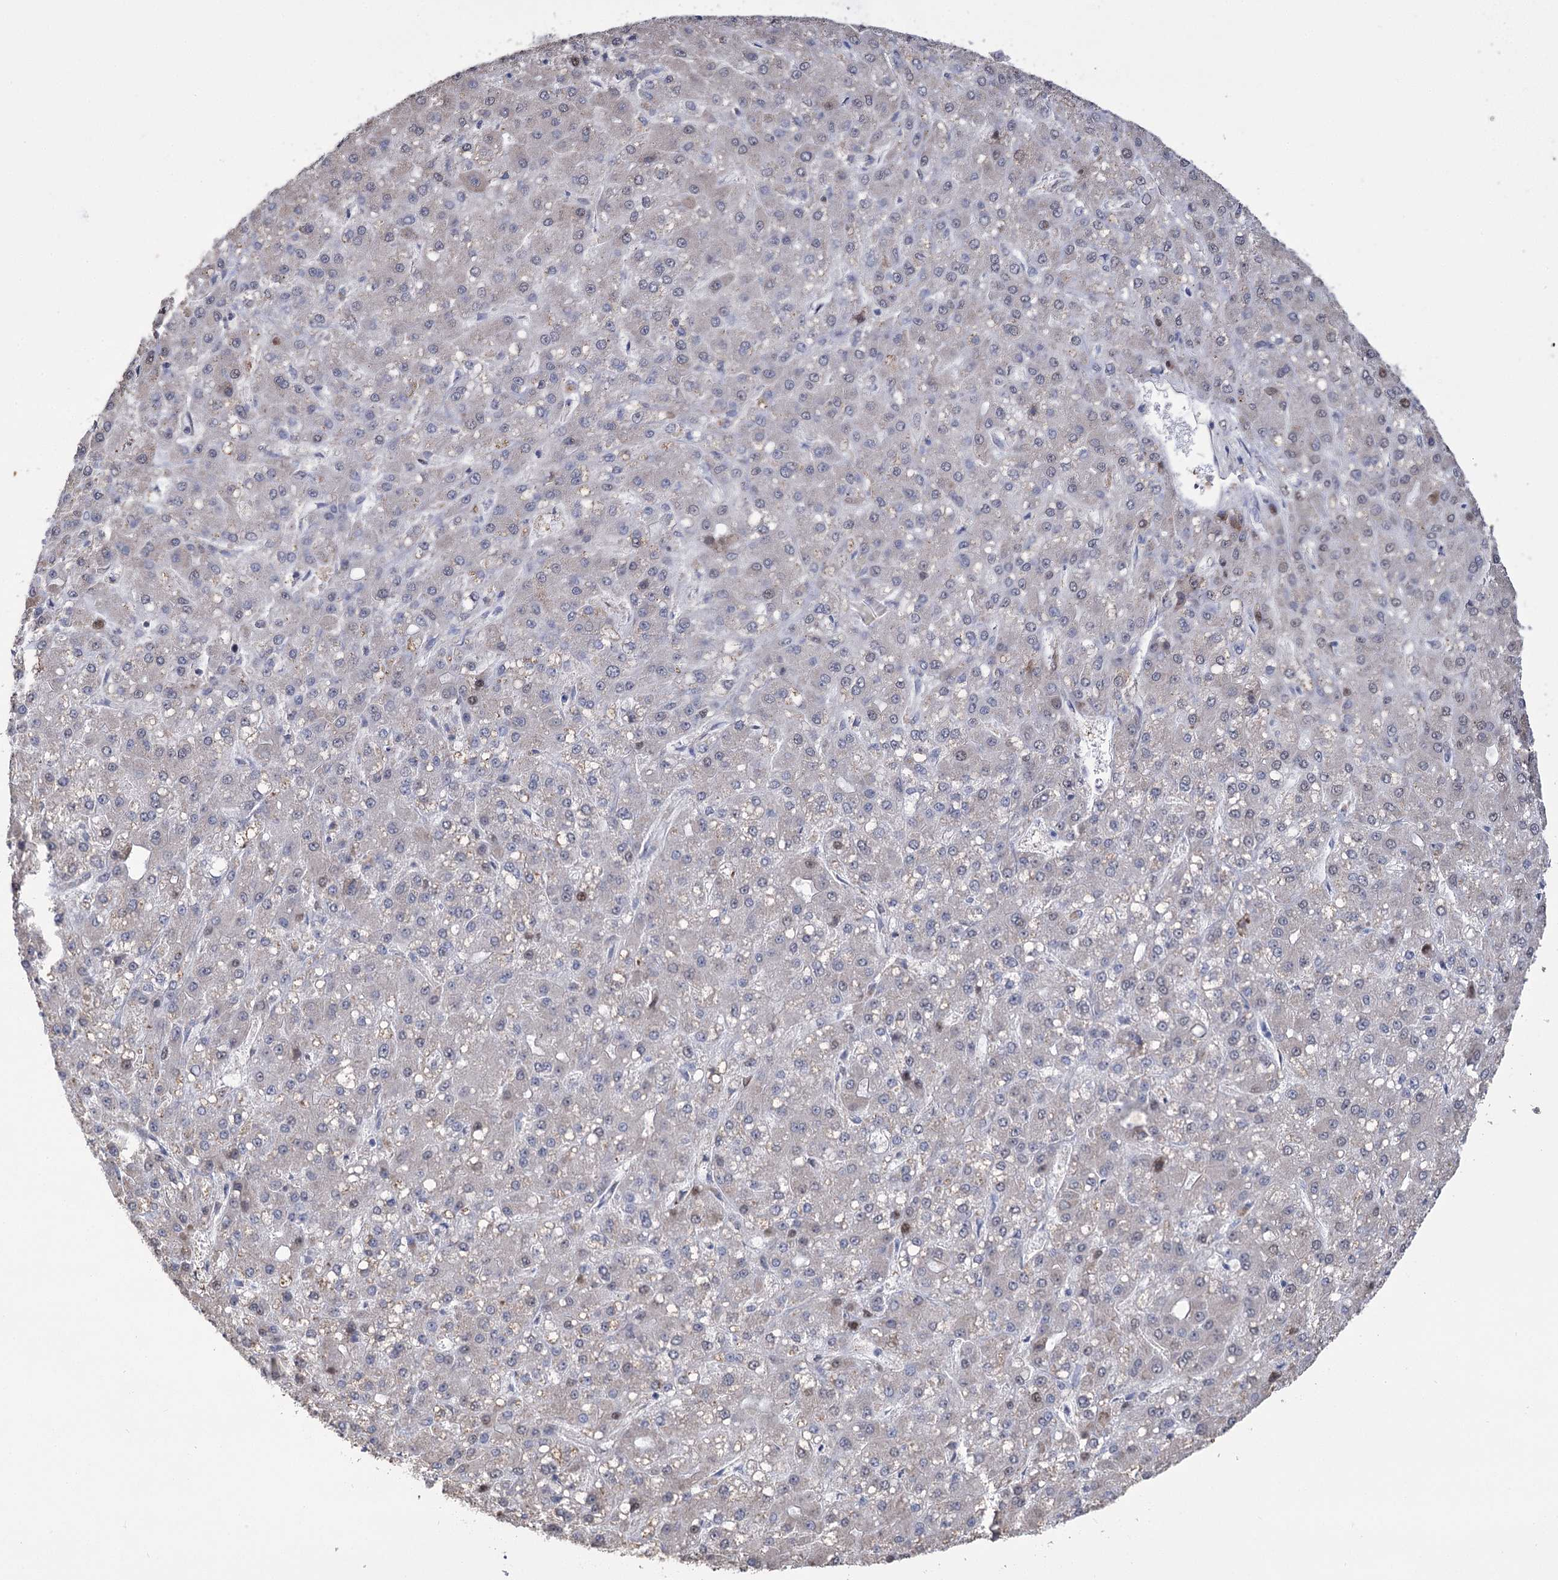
{"staining": {"intensity": "negative", "quantity": "none", "location": "none"}, "tissue": "liver cancer", "cell_type": "Tumor cells", "image_type": "cancer", "snomed": [{"axis": "morphology", "description": "Carcinoma, Hepatocellular, NOS"}, {"axis": "topography", "description": "Liver"}], "caption": "Hepatocellular carcinoma (liver) stained for a protein using IHC demonstrates no staining tumor cells.", "gene": "NFU1", "patient": {"sex": "male", "age": 67}}